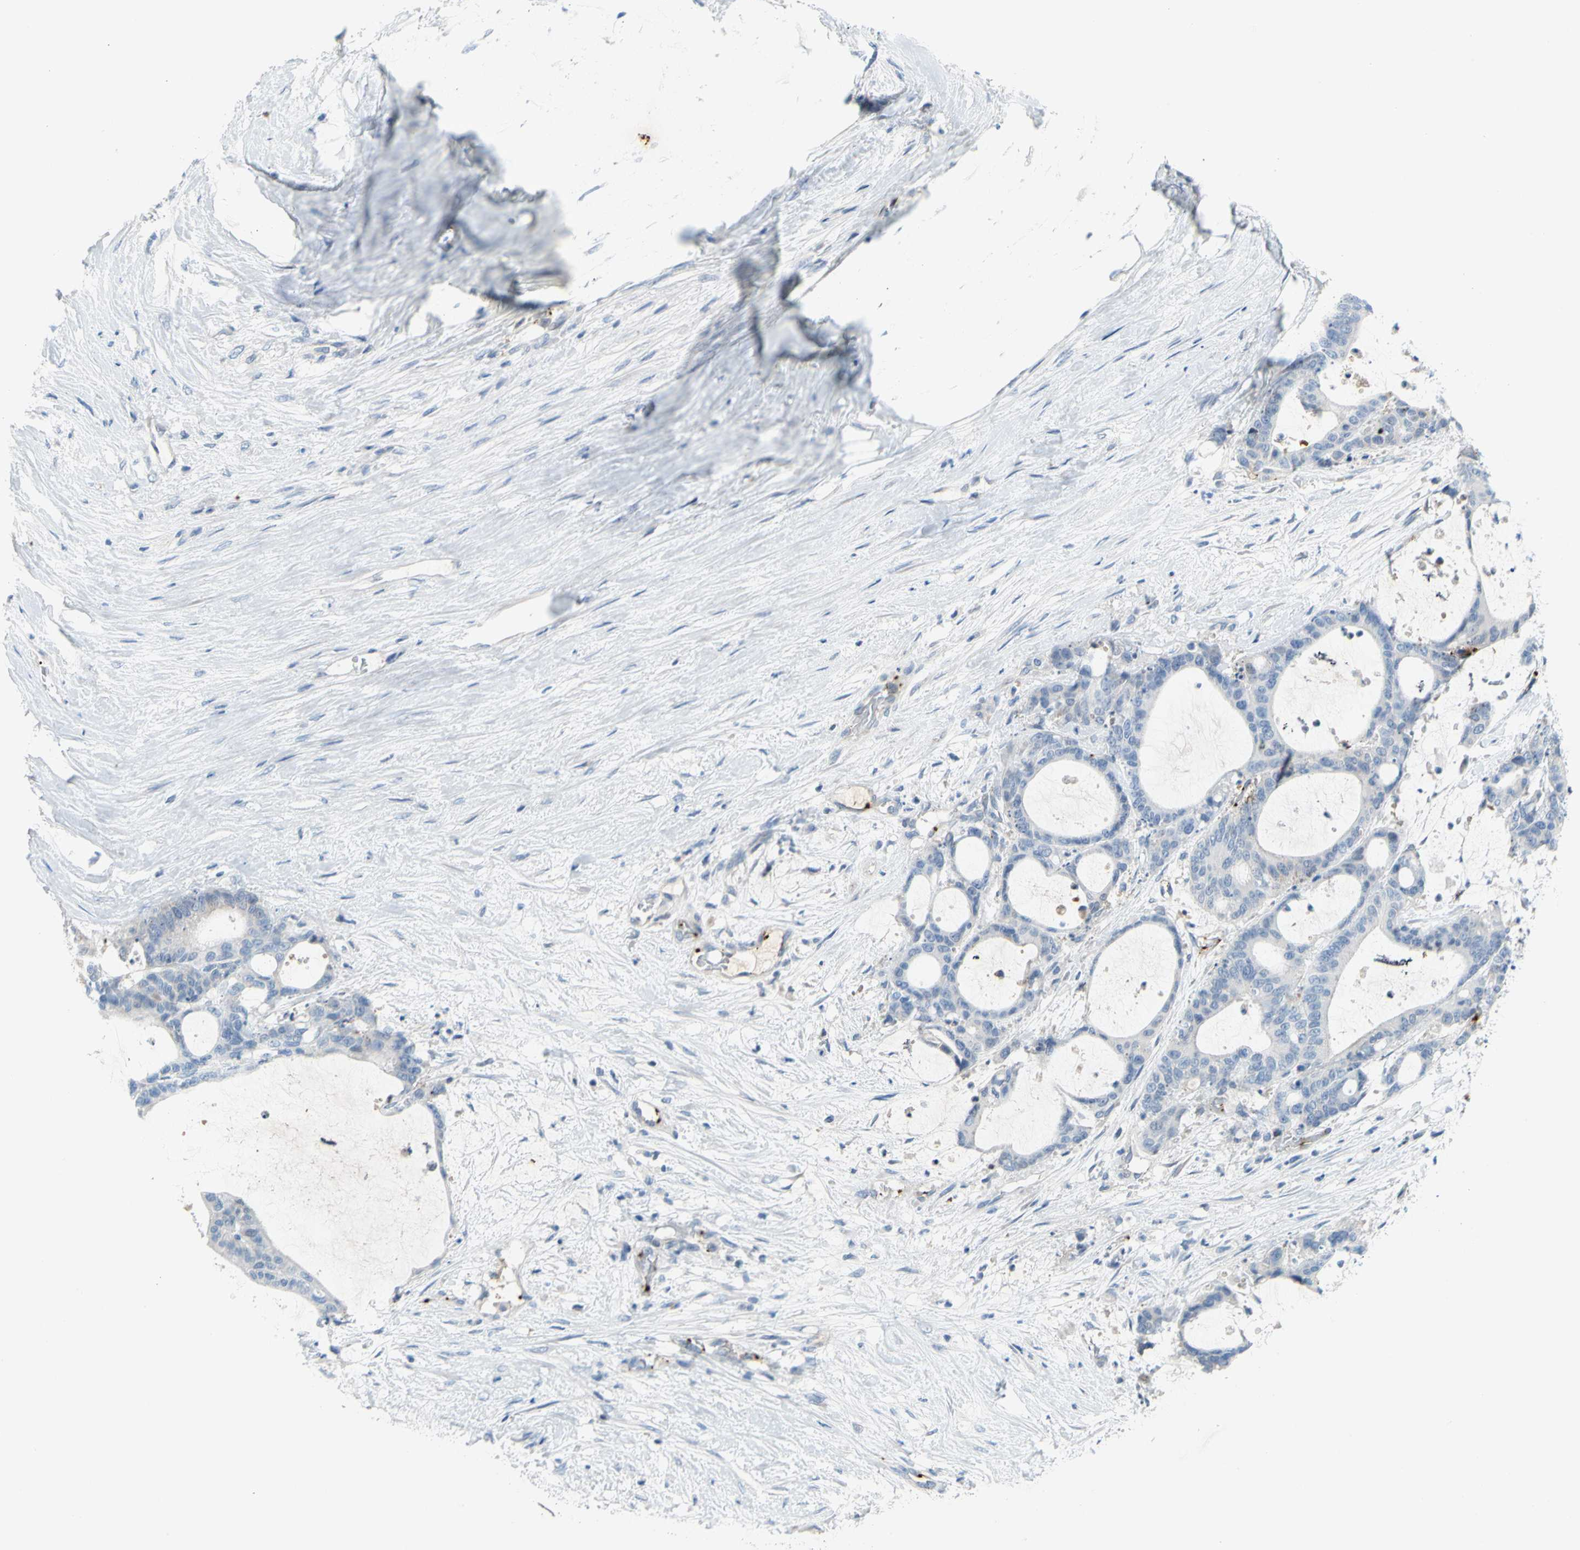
{"staining": {"intensity": "negative", "quantity": "none", "location": "none"}, "tissue": "liver cancer", "cell_type": "Tumor cells", "image_type": "cancer", "snomed": [{"axis": "morphology", "description": "Cholangiocarcinoma"}, {"axis": "topography", "description": "Liver"}], "caption": "A micrograph of liver cancer (cholangiocarcinoma) stained for a protein reveals no brown staining in tumor cells.", "gene": "PPBP", "patient": {"sex": "female", "age": 73}}